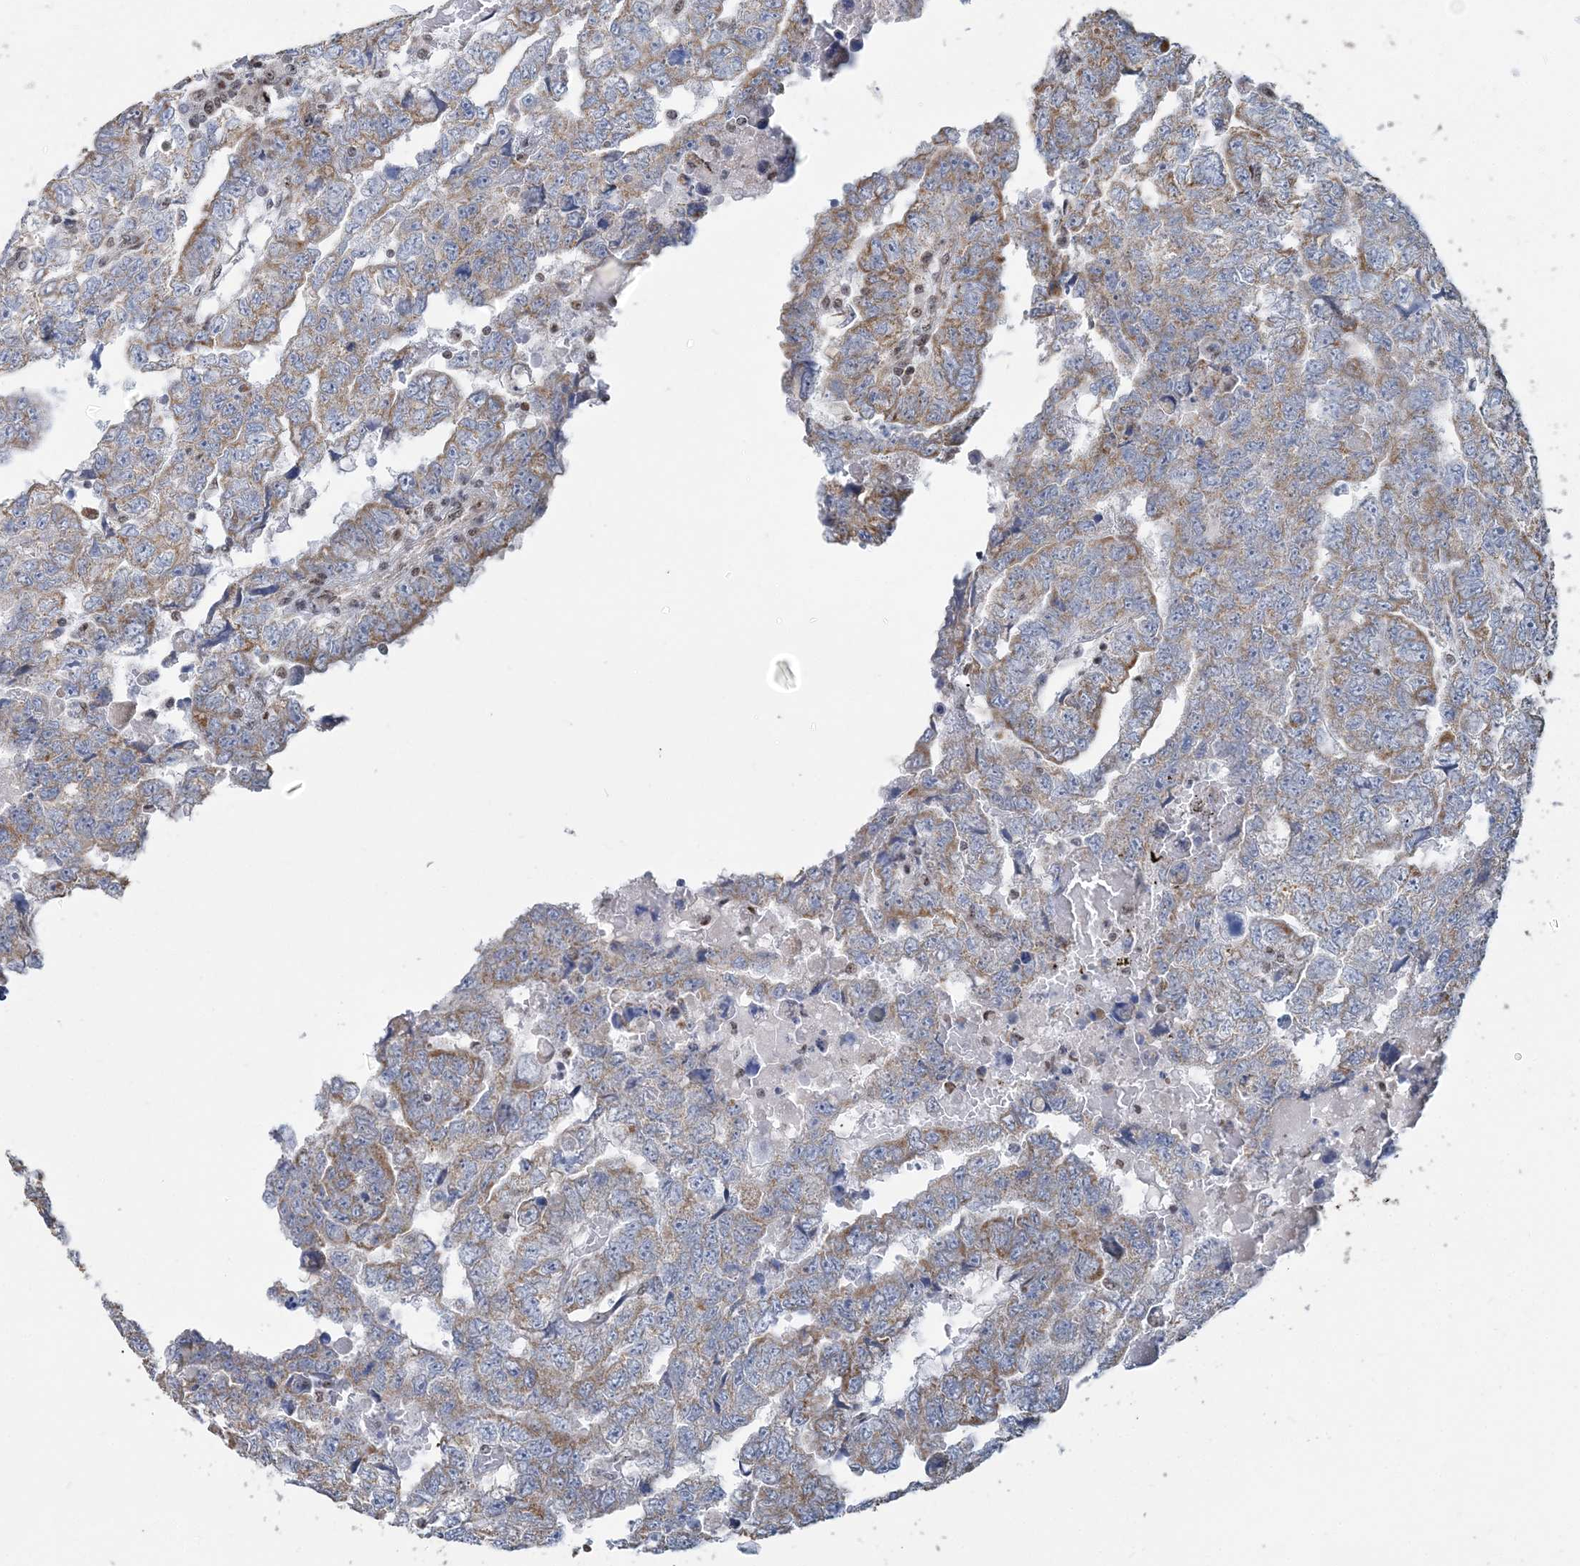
{"staining": {"intensity": "moderate", "quantity": ">75%", "location": "cytoplasmic/membranous"}, "tissue": "testis cancer", "cell_type": "Tumor cells", "image_type": "cancer", "snomed": [{"axis": "morphology", "description": "Carcinoma, Embryonal, NOS"}, {"axis": "topography", "description": "Testis"}], "caption": "A high-resolution image shows IHC staining of embryonal carcinoma (testis), which displays moderate cytoplasmic/membranous positivity in approximately >75% of tumor cells.", "gene": "SUCLG1", "patient": {"sex": "male", "age": 45}}